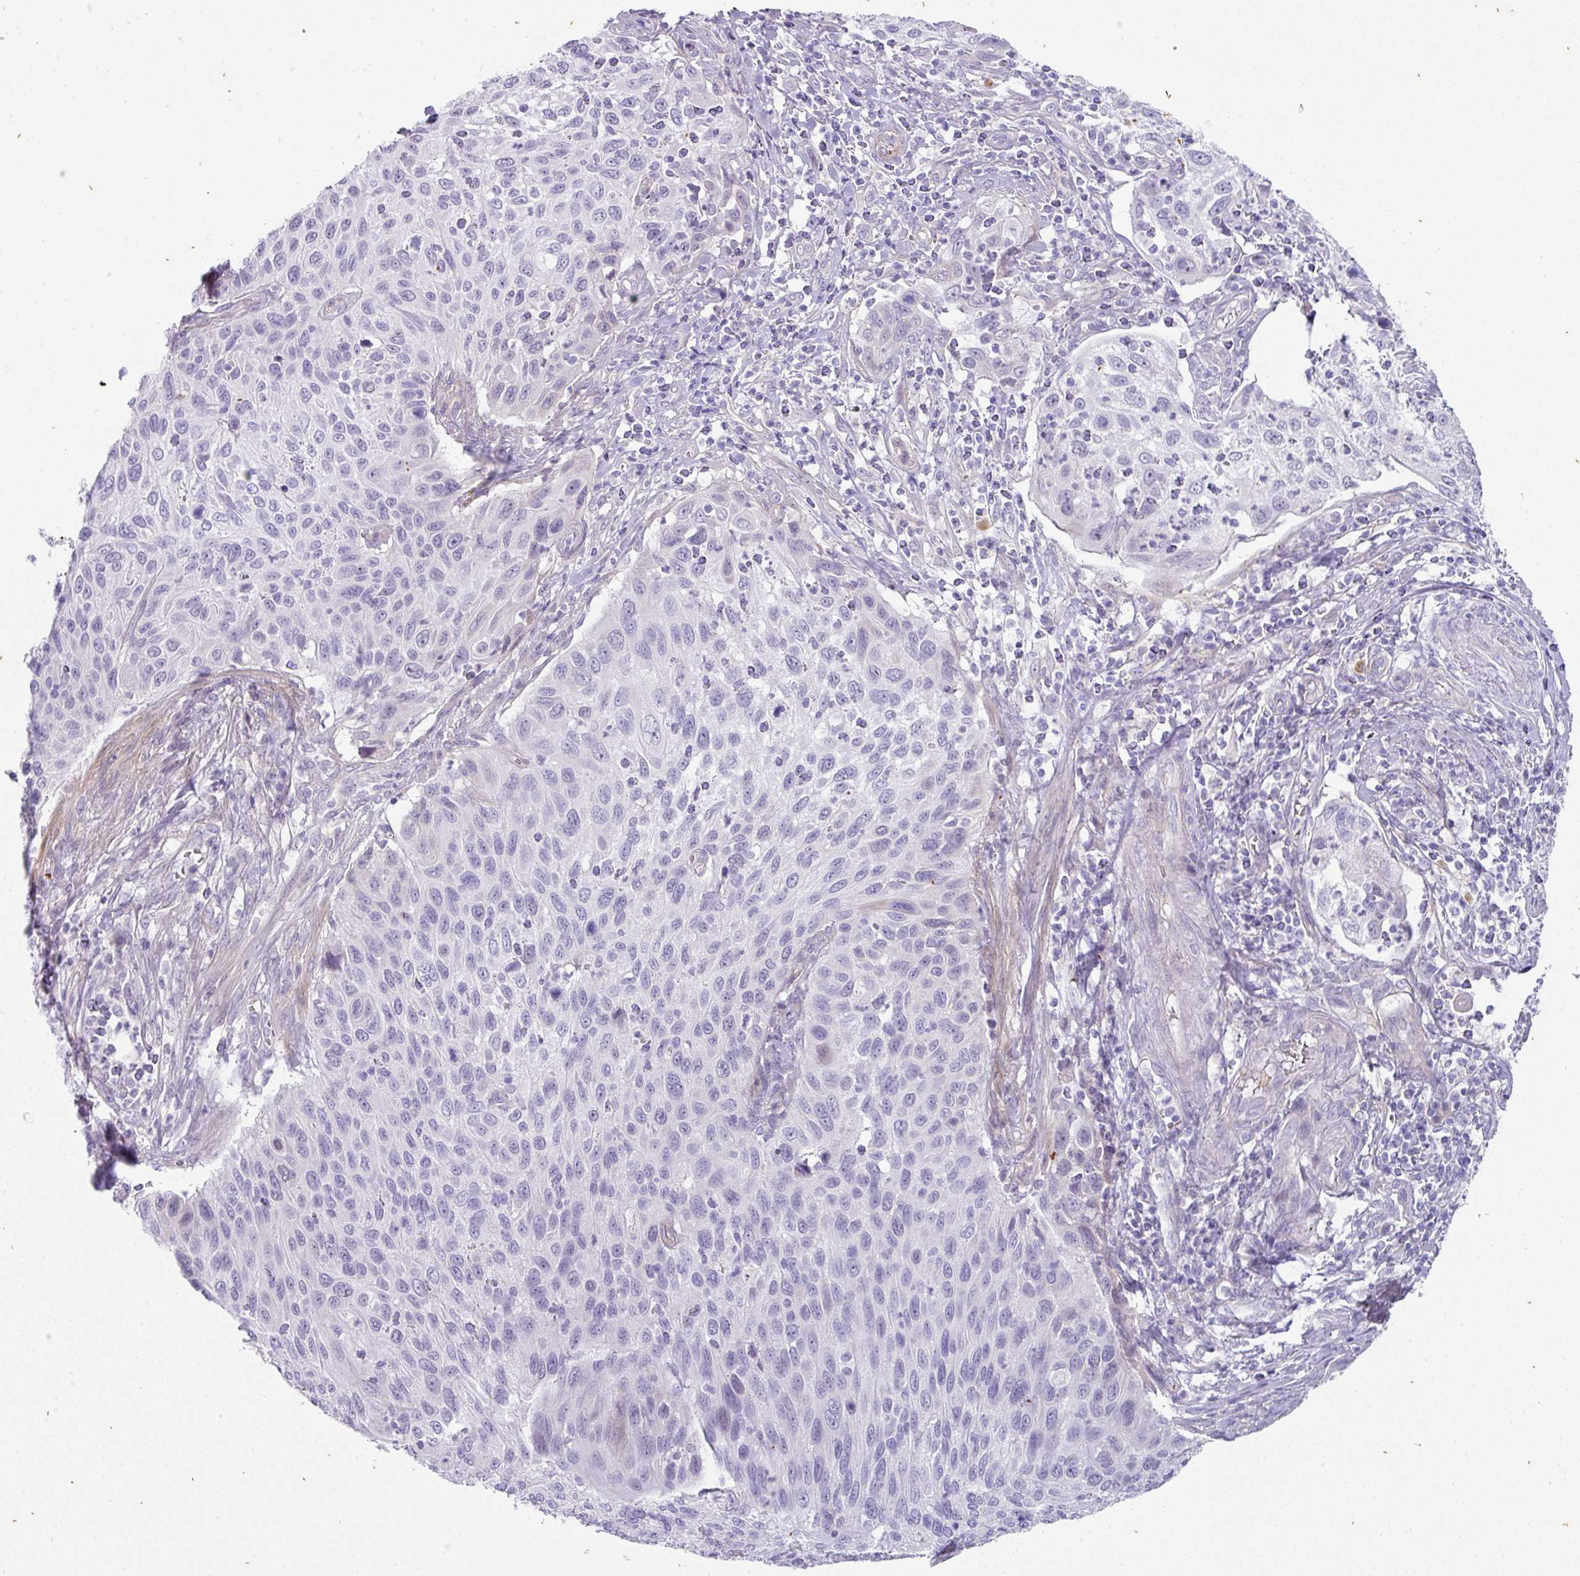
{"staining": {"intensity": "negative", "quantity": "none", "location": "none"}, "tissue": "cervical cancer", "cell_type": "Tumor cells", "image_type": "cancer", "snomed": [{"axis": "morphology", "description": "Squamous cell carcinoma, NOS"}, {"axis": "topography", "description": "Cervix"}], "caption": "Immunohistochemistry (IHC) photomicrograph of neoplastic tissue: squamous cell carcinoma (cervical) stained with DAB exhibits no significant protein expression in tumor cells. (DAB (3,3'-diaminobenzidine) IHC, high magnification).", "gene": "OR52N1", "patient": {"sex": "female", "age": 70}}